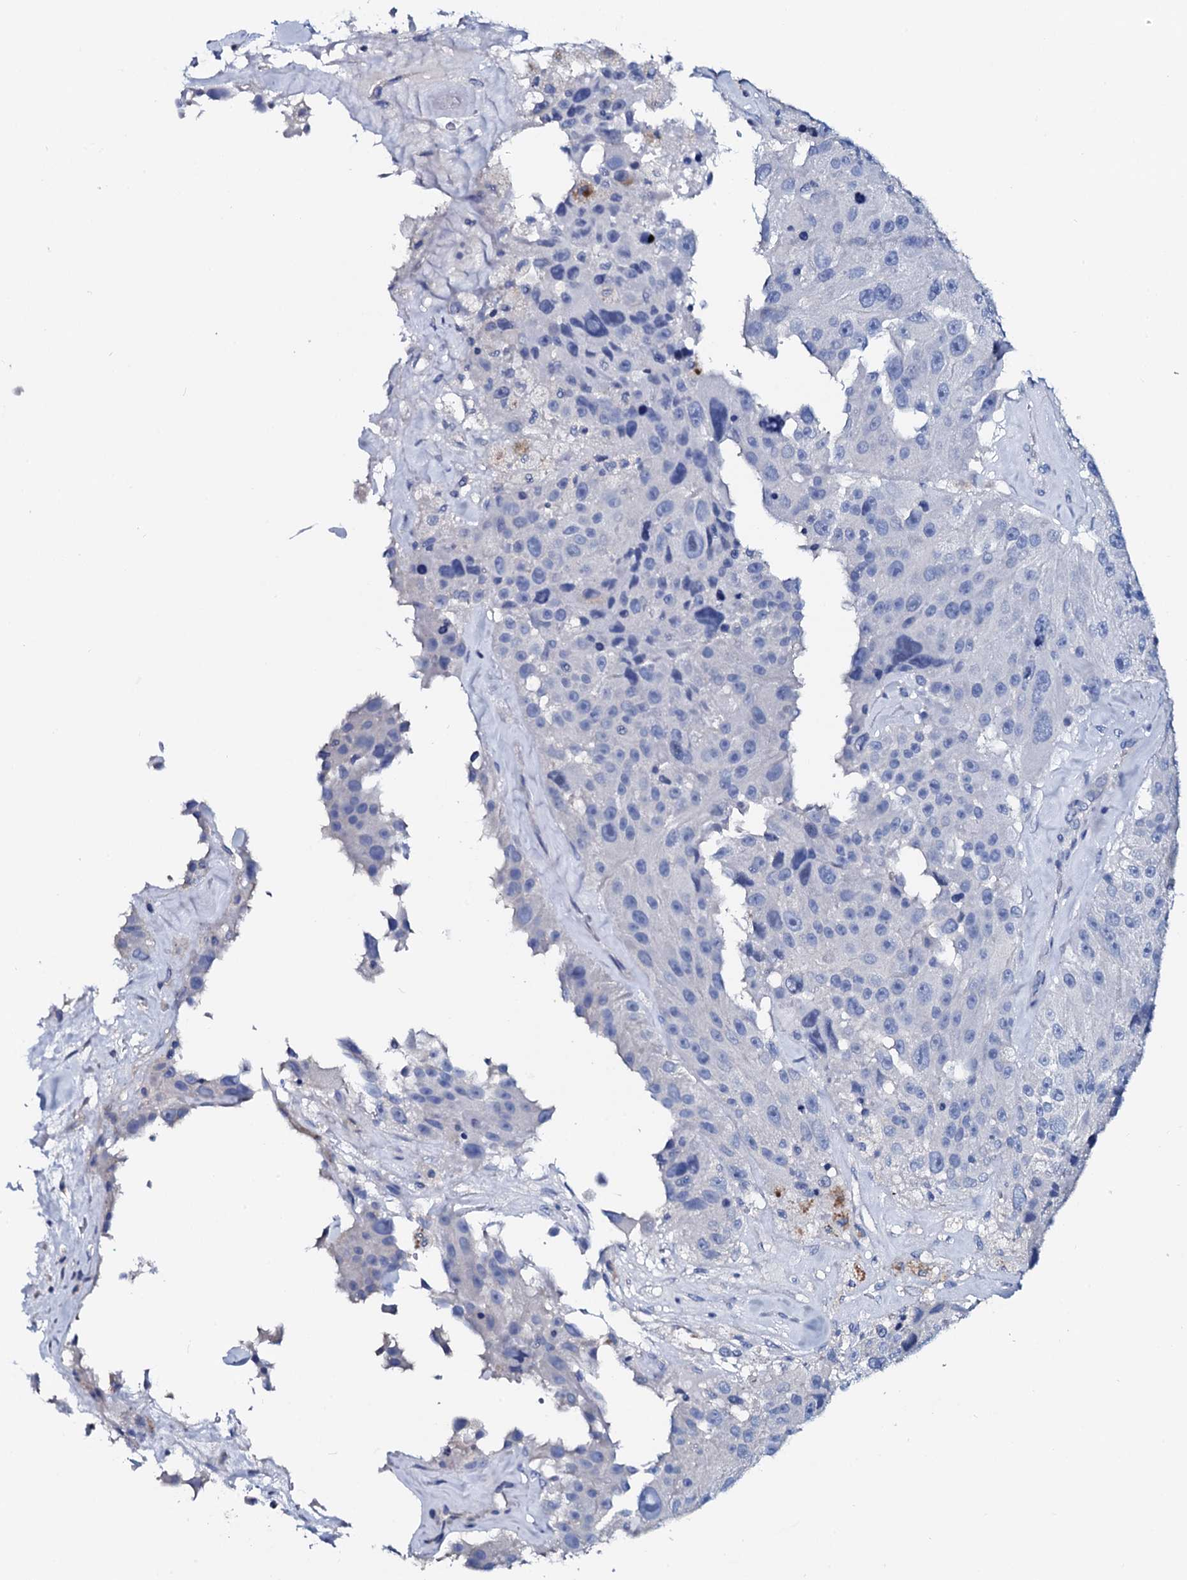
{"staining": {"intensity": "negative", "quantity": "none", "location": "none"}, "tissue": "melanoma", "cell_type": "Tumor cells", "image_type": "cancer", "snomed": [{"axis": "morphology", "description": "Malignant melanoma, Metastatic site"}, {"axis": "topography", "description": "Lymph node"}], "caption": "Immunohistochemistry (IHC) histopathology image of malignant melanoma (metastatic site) stained for a protein (brown), which shows no expression in tumor cells.", "gene": "GYS2", "patient": {"sex": "male", "age": 62}}